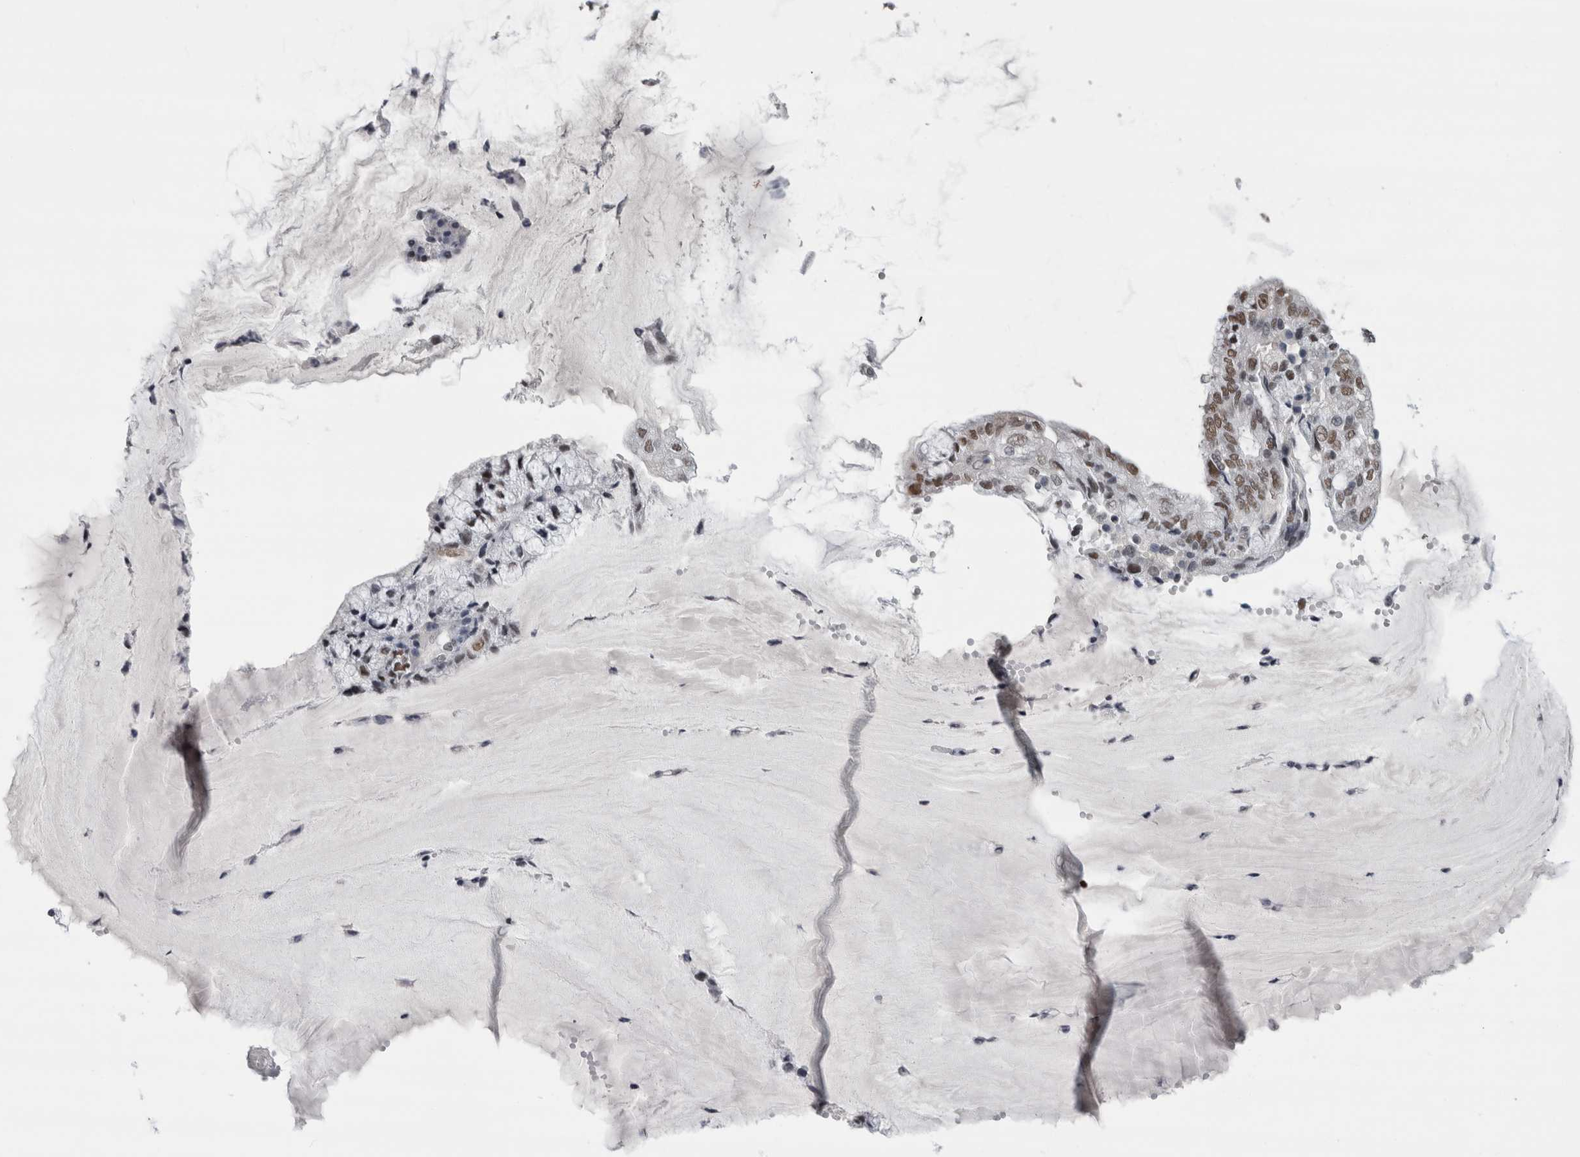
{"staining": {"intensity": "moderate", "quantity": ">75%", "location": "nuclear"}, "tissue": "endometrial cancer", "cell_type": "Tumor cells", "image_type": "cancer", "snomed": [{"axis": "morphology", "description": "Adenocarcinoma, NOS"}, {"axis": "topography", "description": "Endometrium"}], "caption": "Immunohistochemical staining of human adenocarcinoma (endometrial) shows moderate nuclear protein positivity in approximately >75% of tumor cells. (Stains: DAB (3,3'-diaminobenzidine) in brown, nuclei in blue, Microscopy: brightfield microscopy at high magnification).", "gene": "ARID4B", "patient": {"sex": "female", "age": 81}}